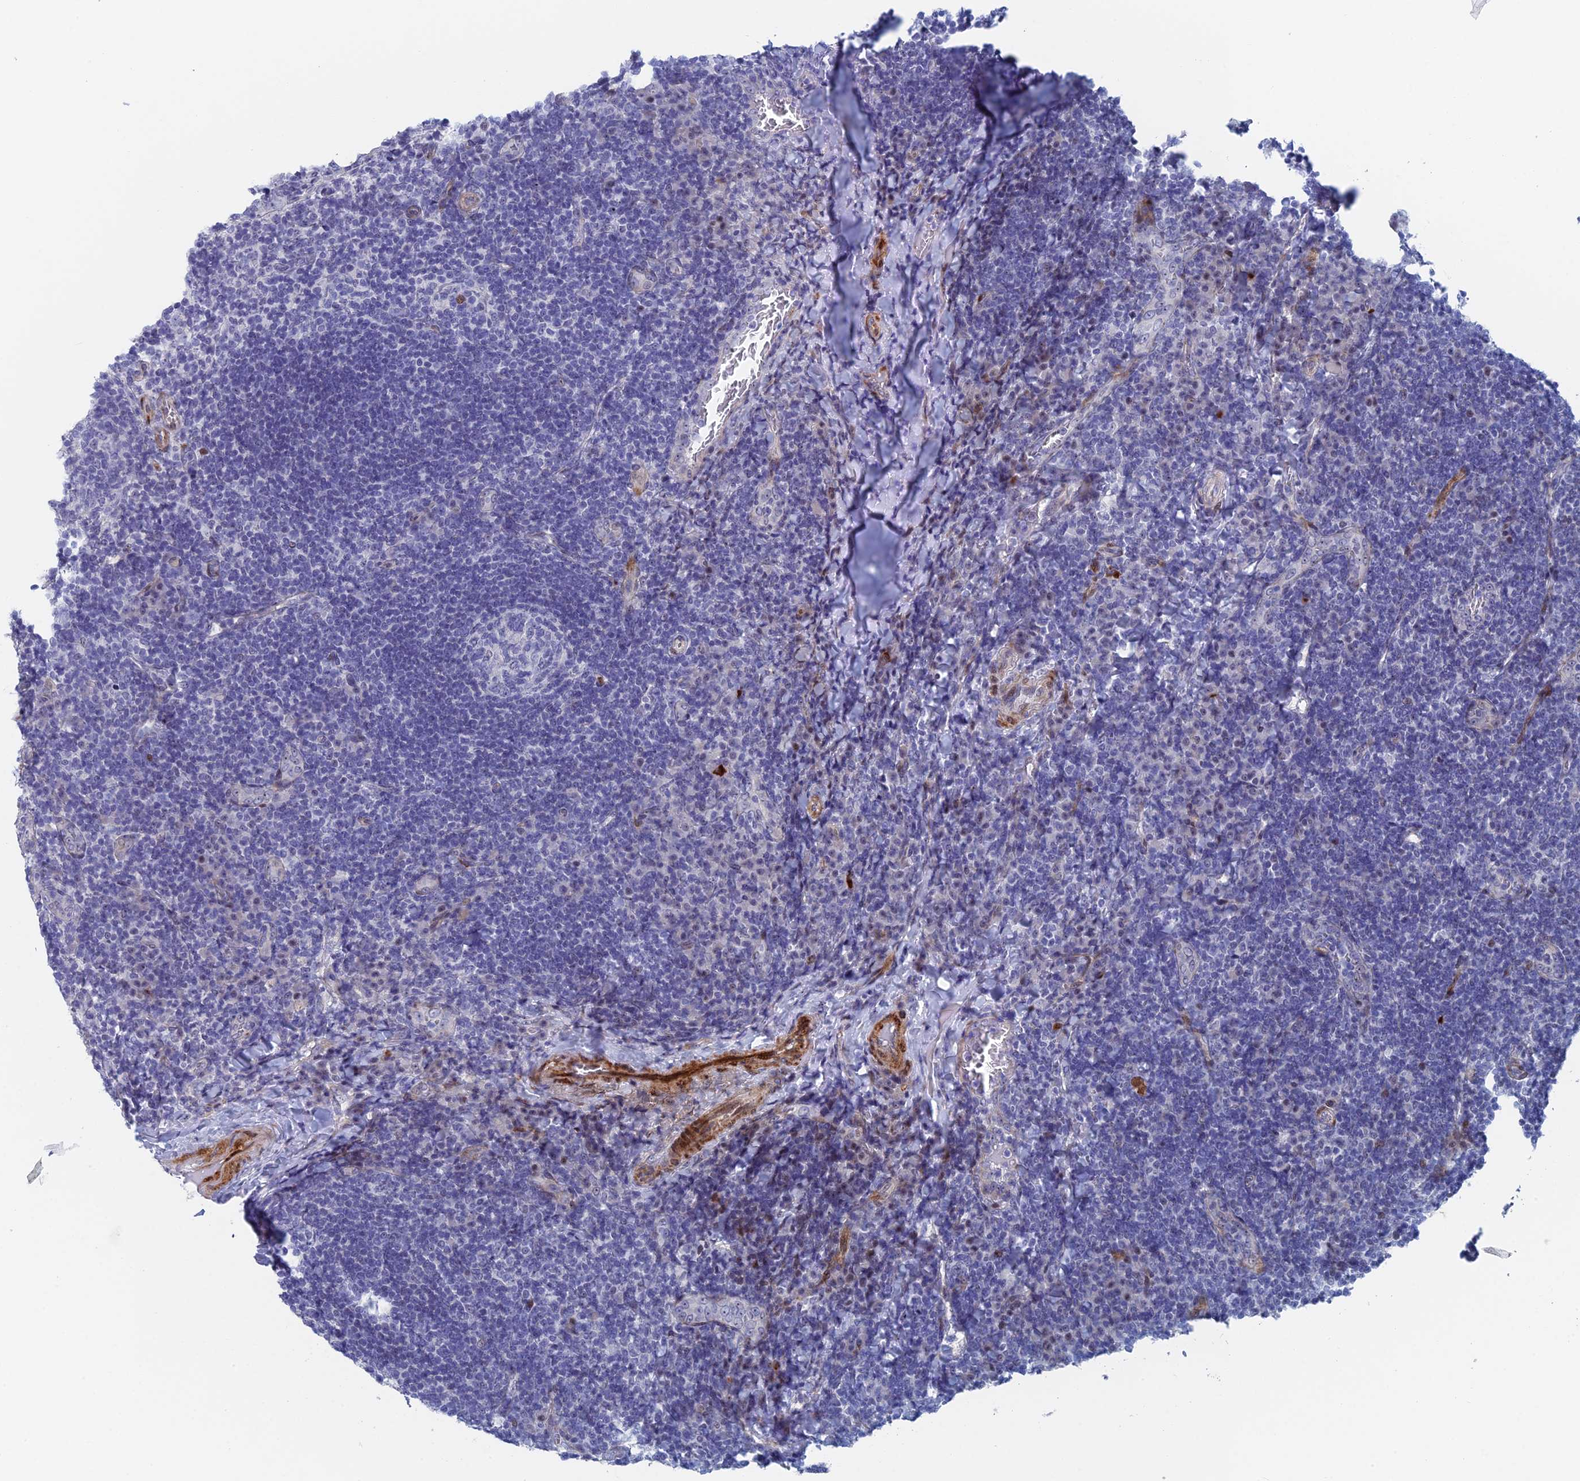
{"staining": {"intensity": "negative", "quantity": "none", "location": "none"}, "tissue": "tonsil", "cell_type": "Germinal center cells", "image_type": "normal", "snomed": [{"axis": "morphology", "description": "Normal tissue, NOS"}, {"axis": "topography", "description": "Tonsil"}], "caption": "IHC micrograph of unremarkable tonsil: tonsil stained with DAB shows no significant protein positivity in germinal center cells. (DAB (3,3'-diaminobenzidine) IHC, high magnification).", "gene": "DRGX", "patient": {"sex": "male", "age": 17}}